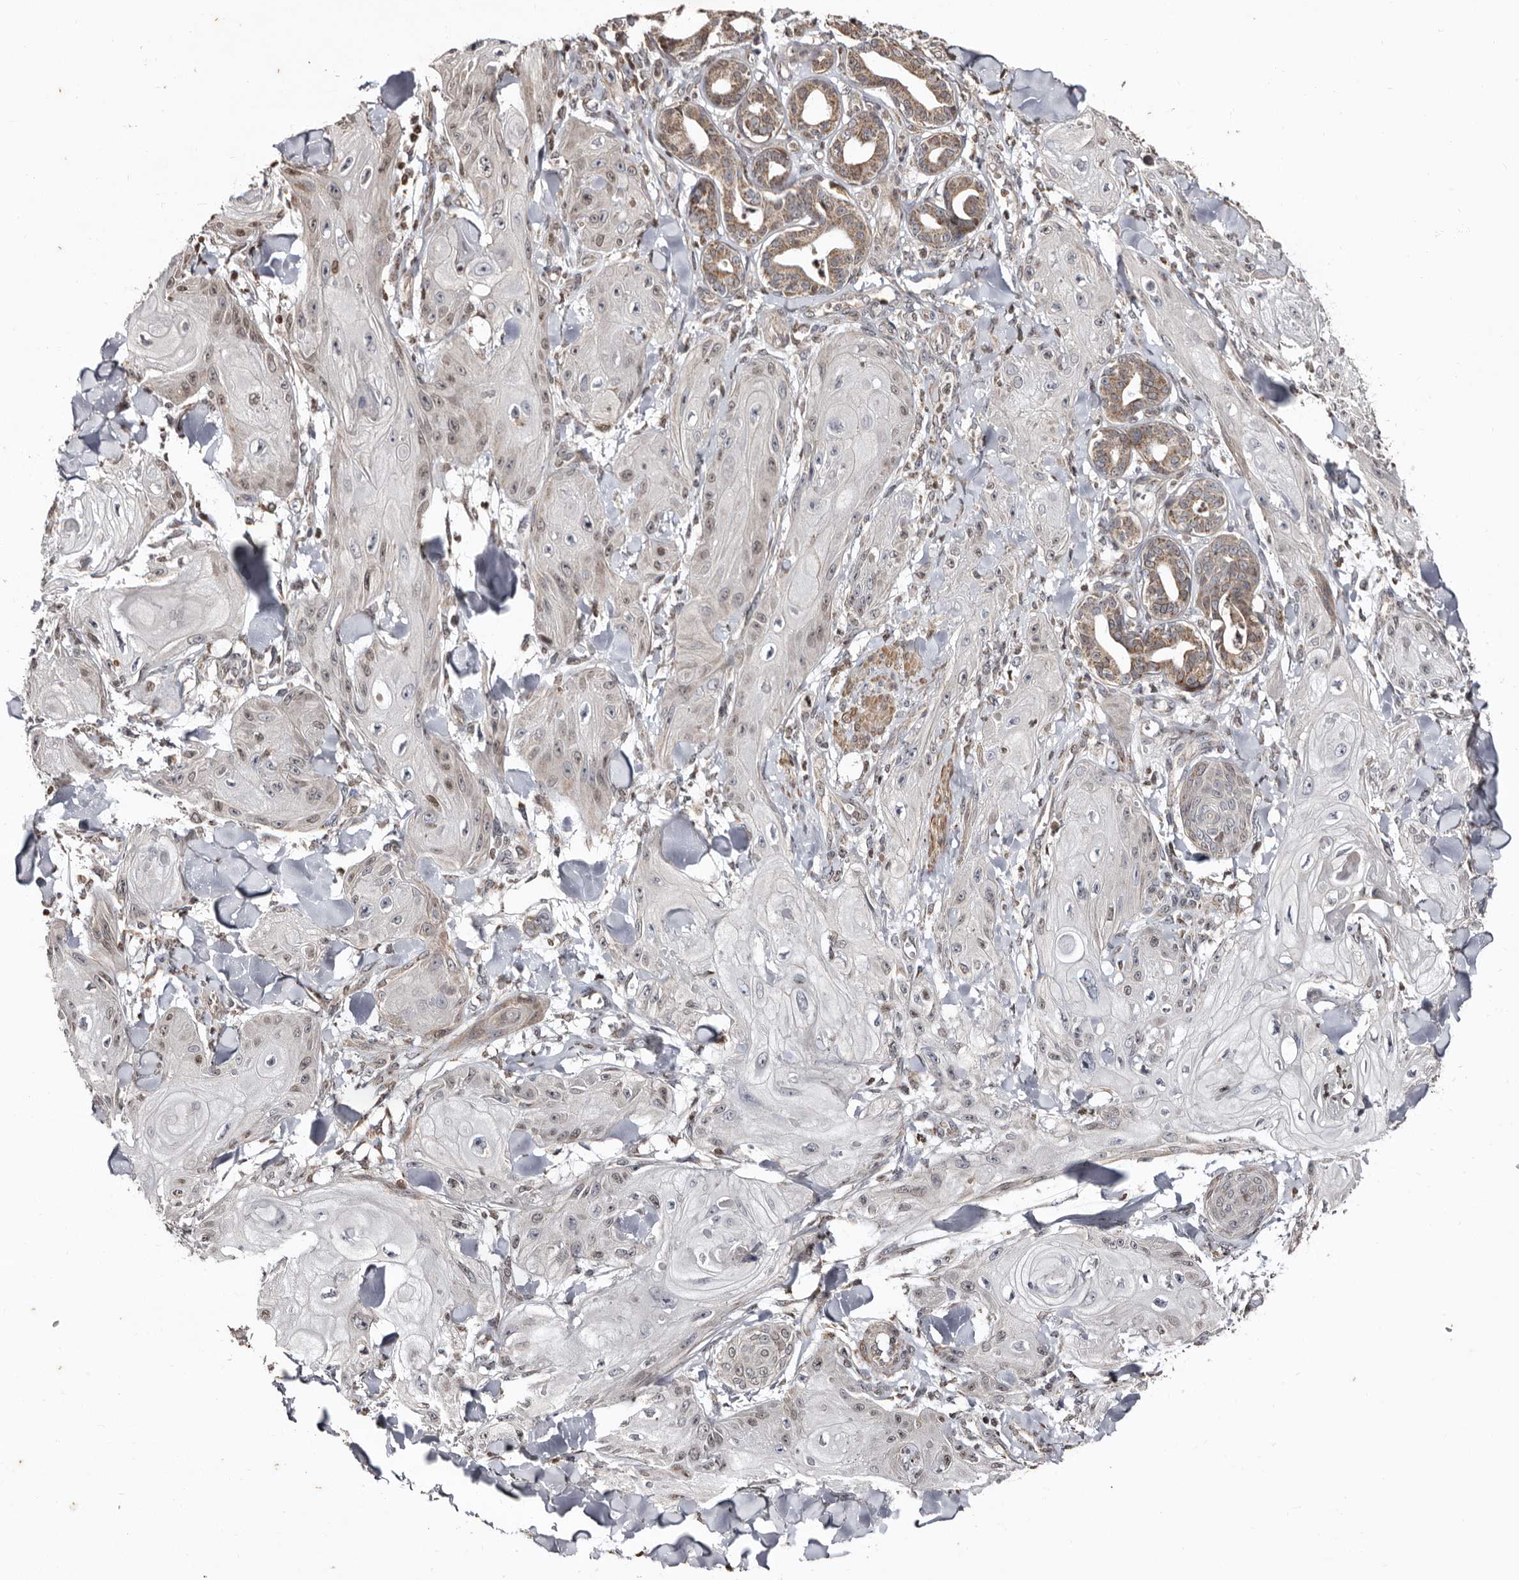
{"staining": {"intensity": "negative", "quantity": "none", "location": "none"}, "tissue": "skin cancer", "cell_type": "Tumor cells", "image_type": "cancer", "snomed": [{"axis": "morphology", "description": "Squamous cell carcinoma, NOS"}, {"axis": "topography", "description": "Skin"}], "caption": "Photomicrograph shows no significant protein positivity in tumor cells of squamous cell carcinoma (skin).", "gene": "CCDC190", "patient": {"sex": "male", "age": 74}}